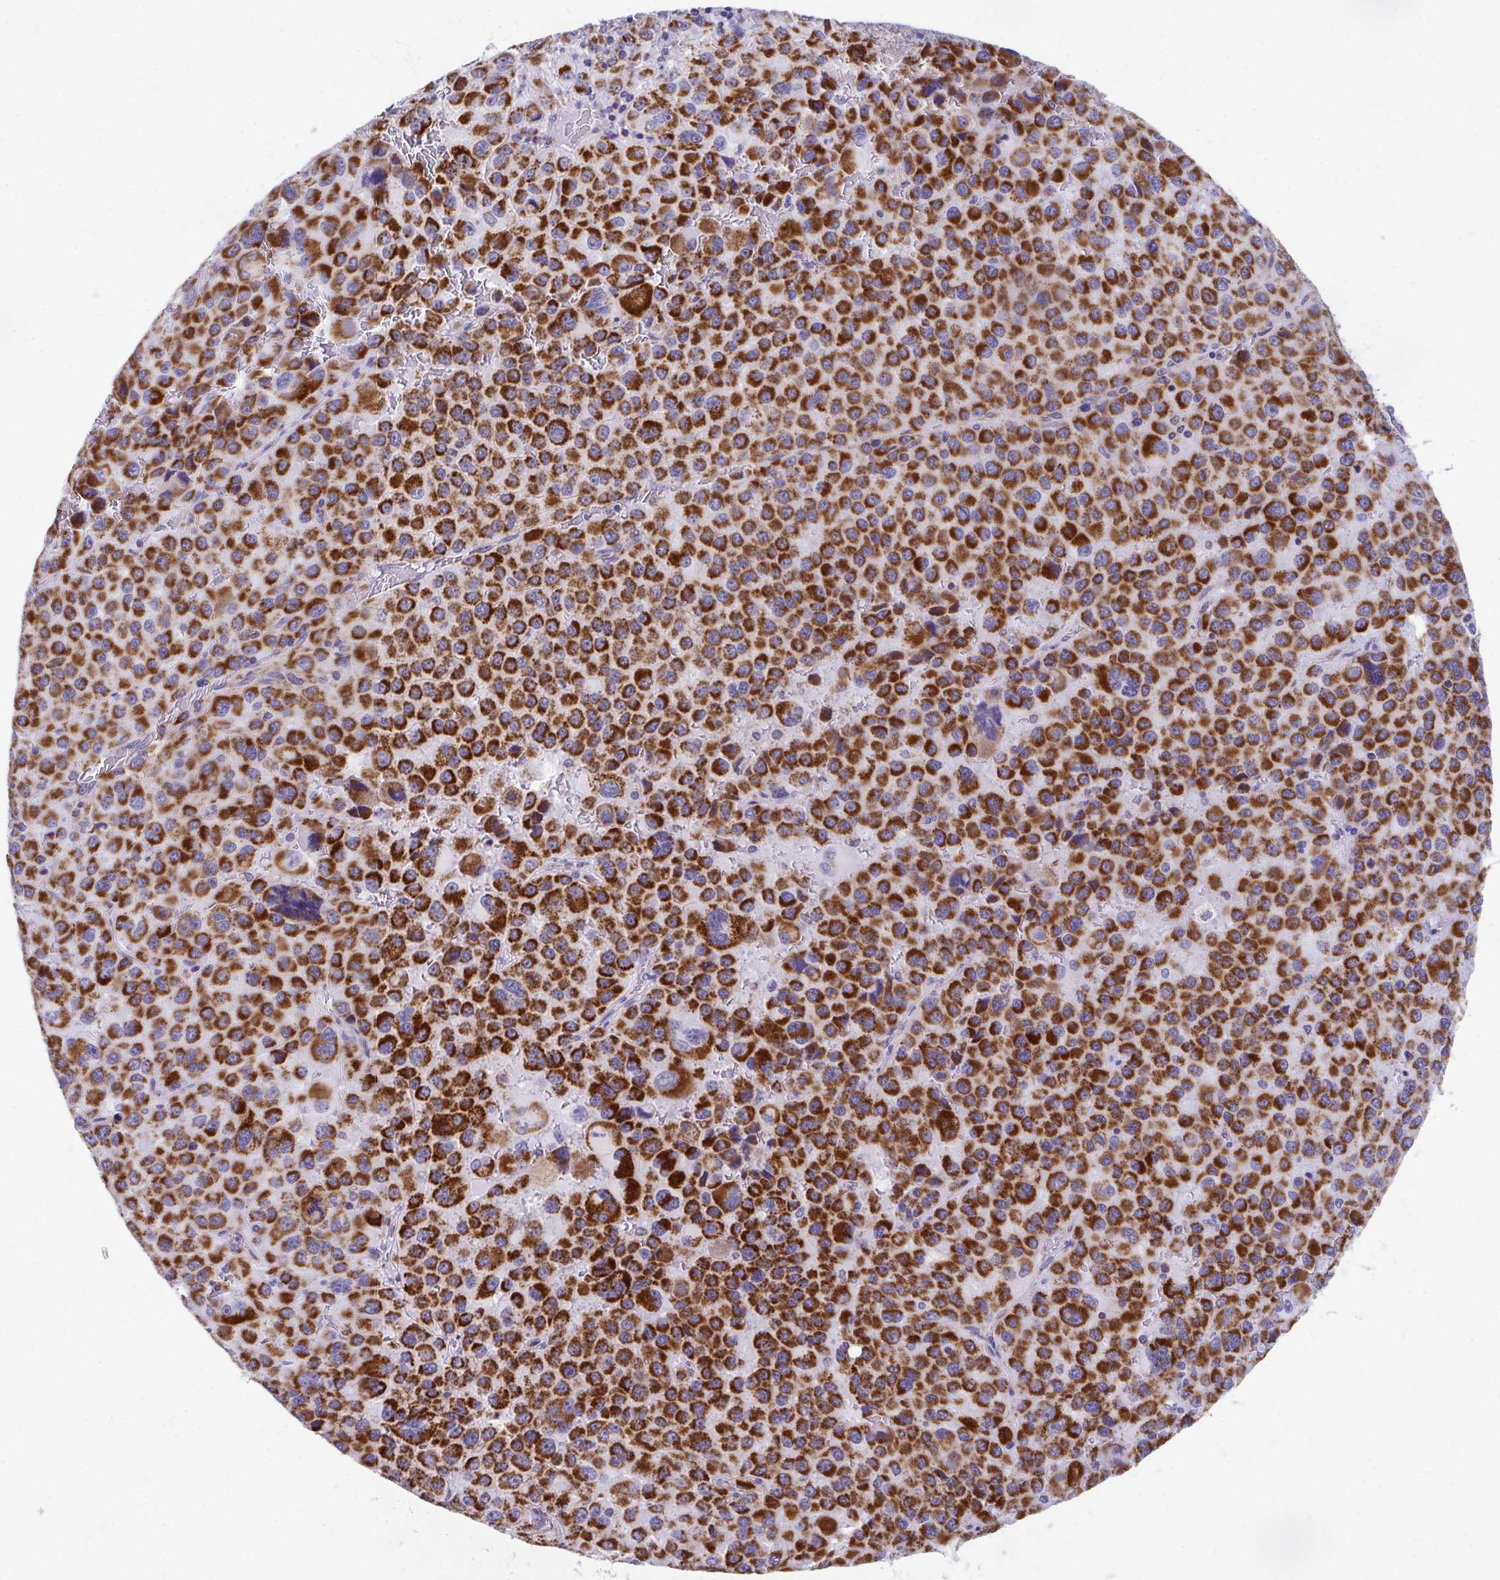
{"staining": {"intensity": "strong", "quantity": ">75%", "location": "cytoplasmic/membranous"}, "tissue": "melanoma", "cell_type": "Tumor cells", "image_type": "cancer", "snomed": [{"axis": "morphology", "description": "Malignant melanoma, Metastatic site"}, {"axis": "topography", "description": "Lymph node"}], "caption": "About >75% of tumor cells in malignant melanoma (metastatic site) demonstrate strong cytoplasmic/membranous protein positivity as visualized by brown immunohistochemical staining.", "gene": "MRPL19", "patient": {"sex": "female", "age": 65}}